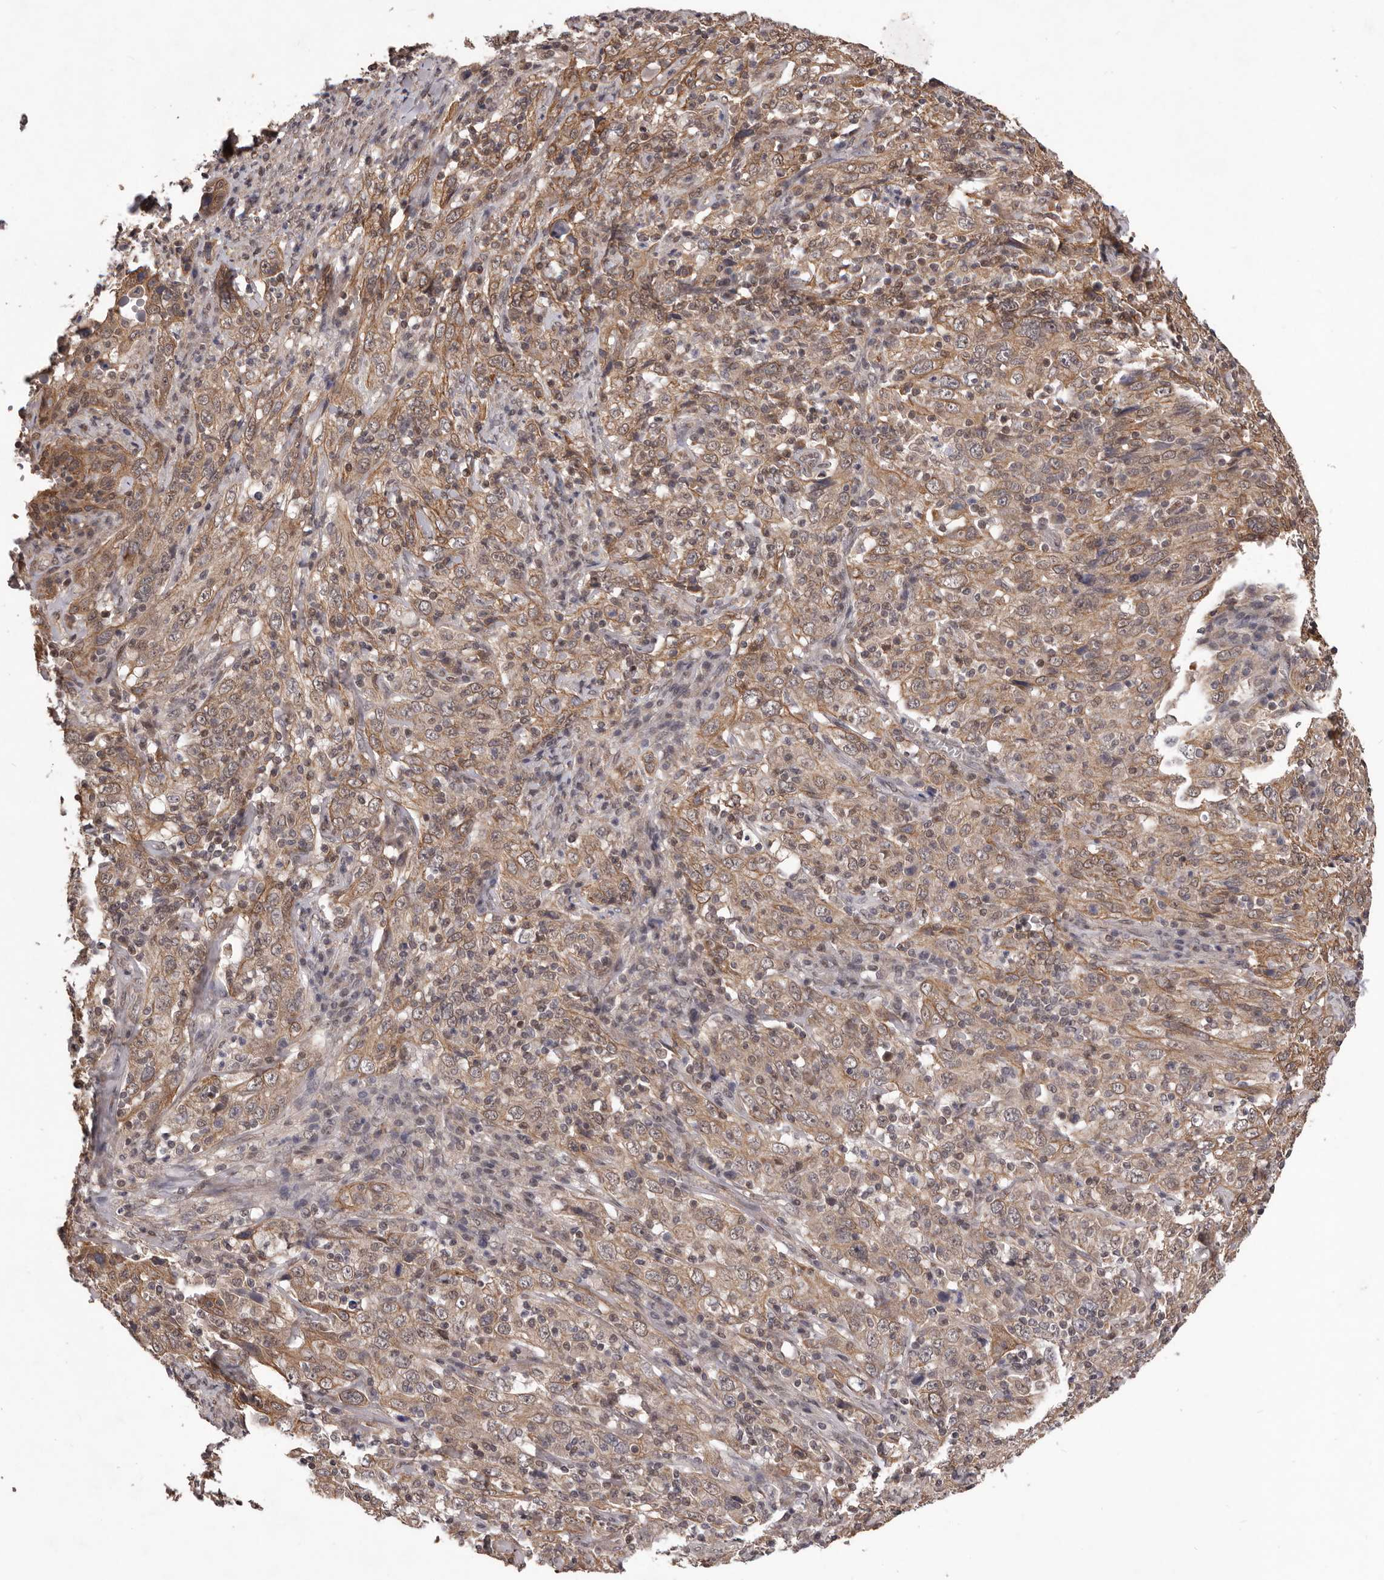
{"staining": {"intensity": "moderate", "quantity": ">75%", "location": "cytoplasmic/membranous"}, "tissue": "cervical cancer", "cell_type": "Tumor cells", "image_type": "cancer", "snomed": [{"axis": "morphology", "description": "Squamous cell carcinoma, NOS"}, {"axis": "topography", "description": "Cervix"}], "caption": "The image displays staining of cervical cancer, revealing moderate cytoplasmic/membranous protein expression (brown color) within tumor cells.", "gene": "CELF3", "patient": {"sex": "female", "age": 46}}